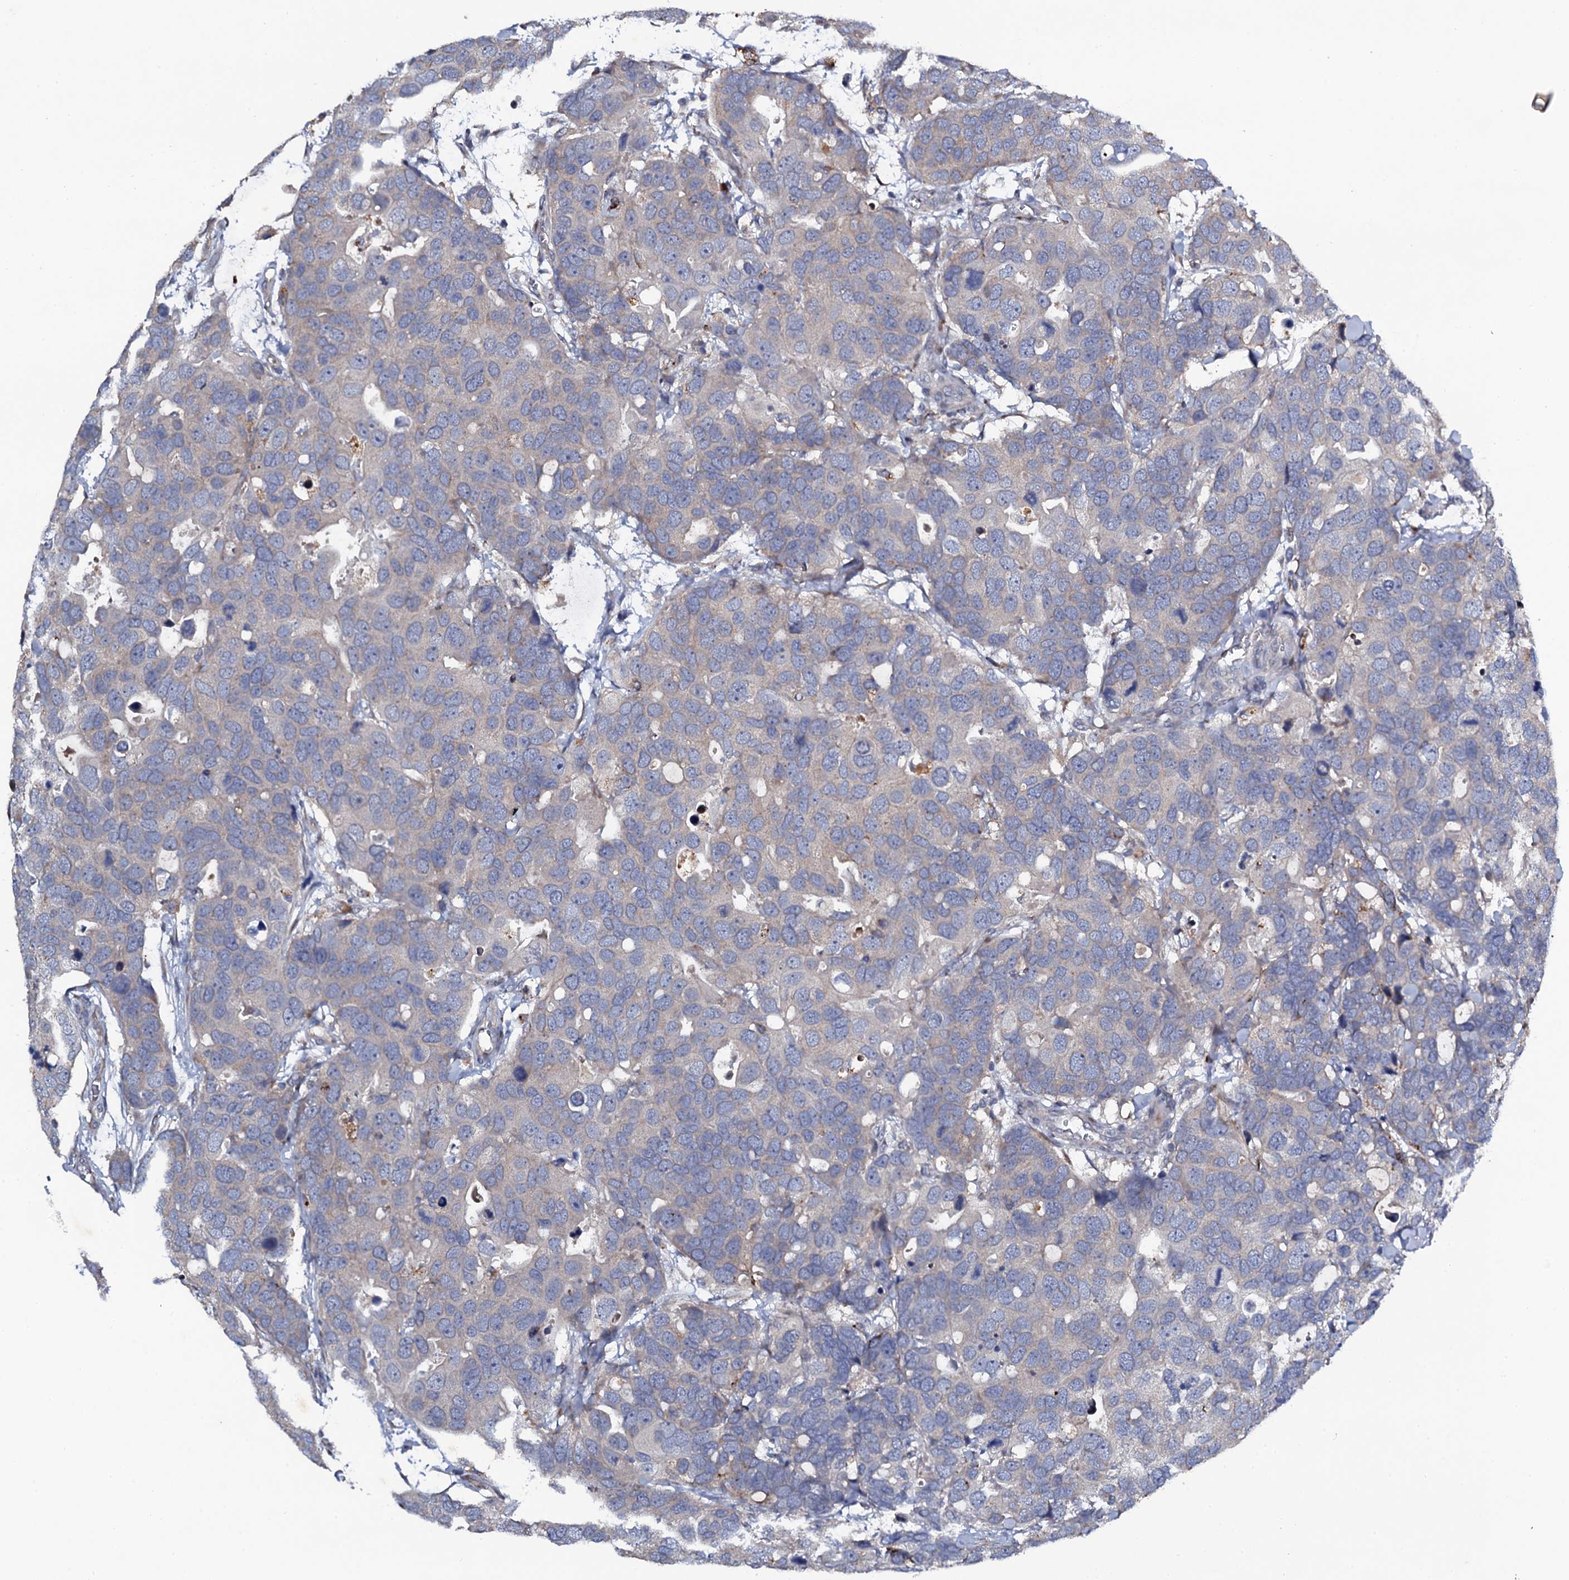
{"staining": {"intensity": "moderate", "quantity": "<25%", "location": "cytoplasmic/membranous"}, "tissue": "breast cancer", "cell_type": "Tumor cells", "image_type": "cancer", "snomed": [{"axis": "morphology", "description": "Duct carcinoma"}, {"axis": "topography", "description": "Breast"}], "caption": "This is a micrograph of immunohistochemistry (IHC) staining of infiltrating ductal carcinoma (breast), which shows moderate expression in the cytoplasmic/membranous of tumor cells.", "gene": "LRRC28", "patient": {"sex": "female", "age": 83}}